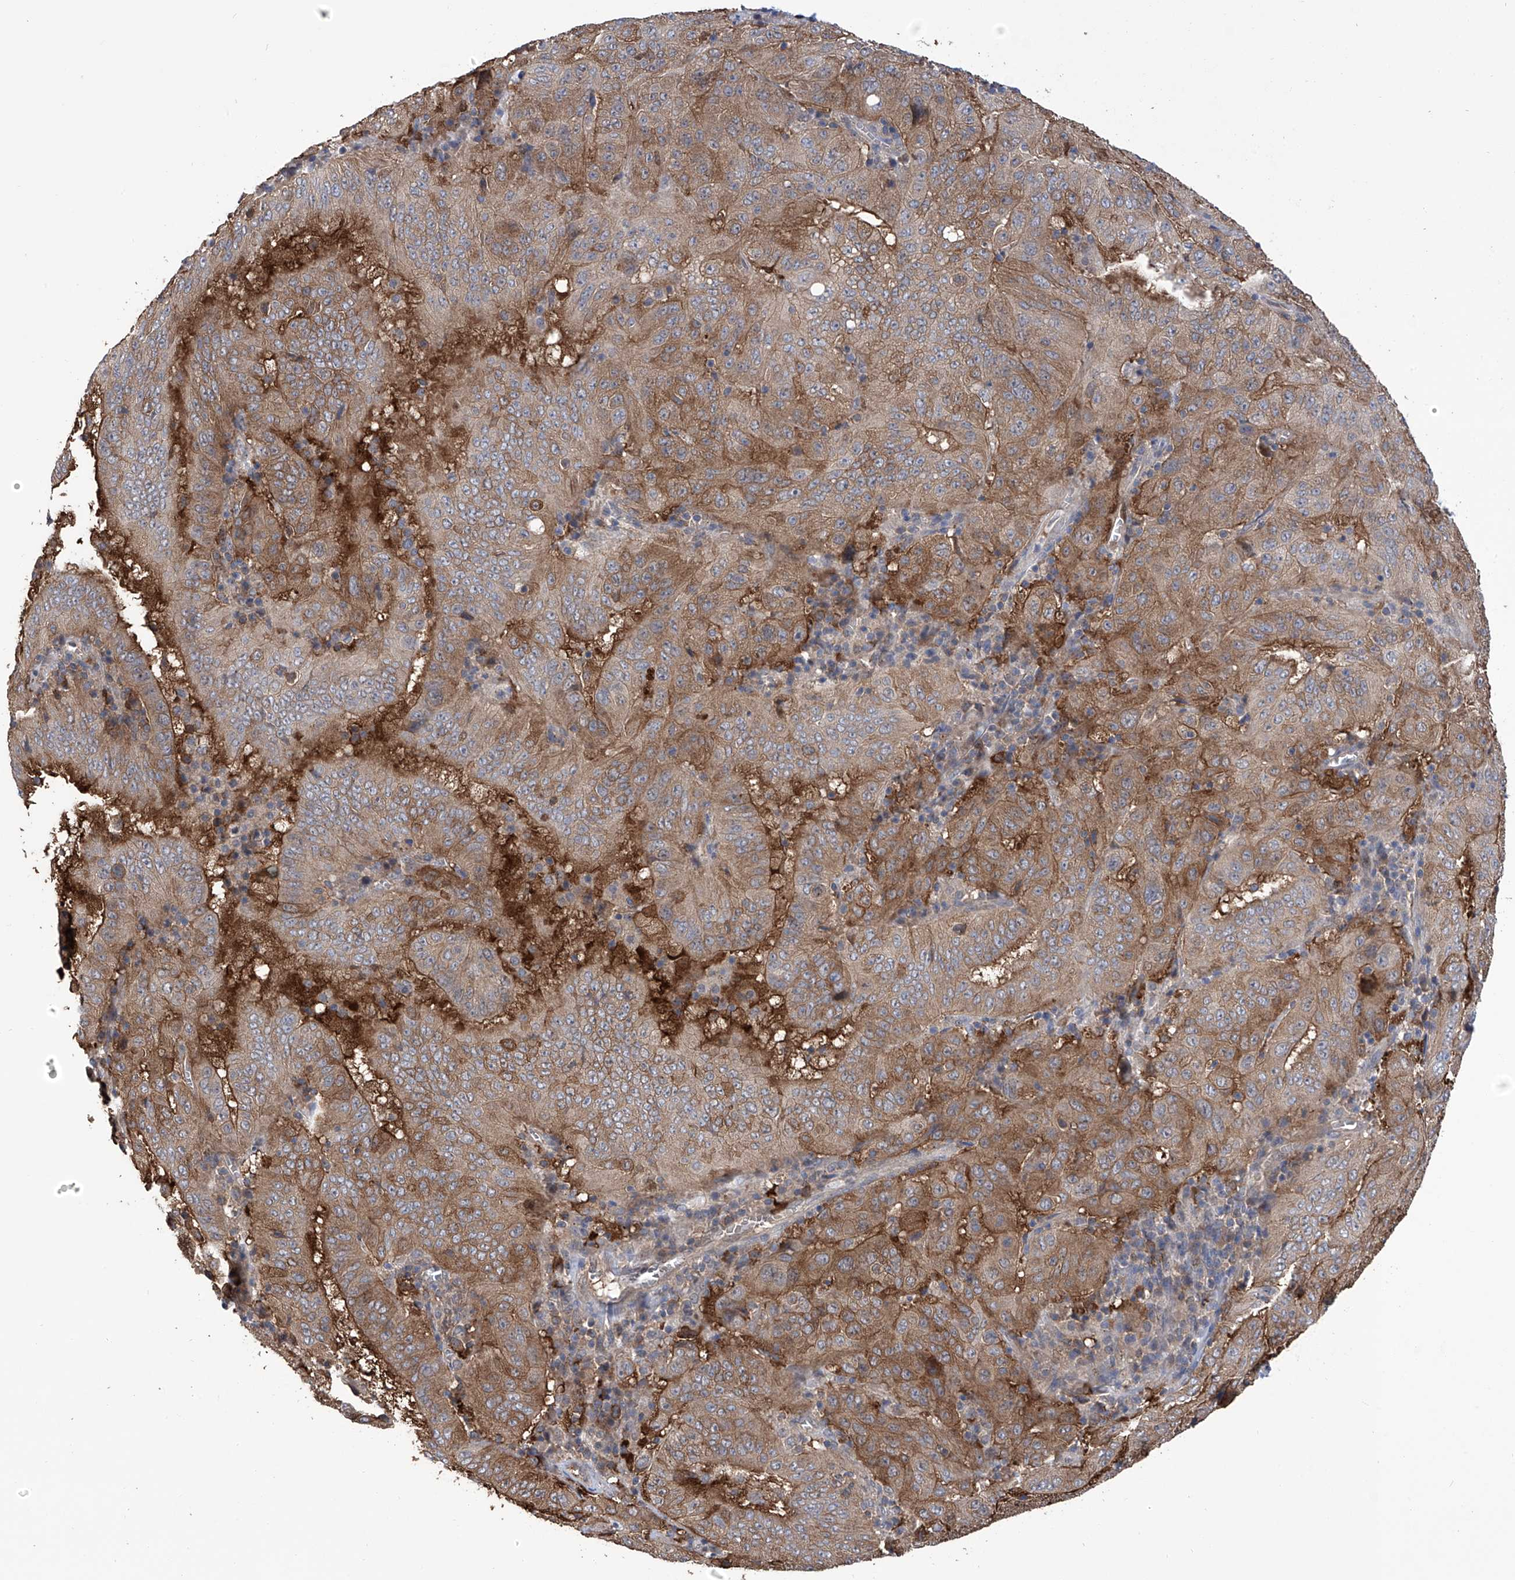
{"staining": {"intensity": "moderate", "quantity": ">75%", "location": "cytoplasmic/membranous"}, "tissue": "pancreatic cancer", "cell_type": "Tumor cells", "image_type": "cancer", "snomed": [{"axis": "morphology", "description": "Adenocarcinoma, NOS"}, {"axis": "topography", "description": "Pancreas"}], "caption": "Immunohistochemistry (IHC) (DAB) staining of human adenocarcinoma (pancreatic) reveals moderate cytoplasmic/membranous protein positivity in approximately >75% of tumor cells.", "gene": "NUDT17", "patient": {"sex": "male", "age": 63}}